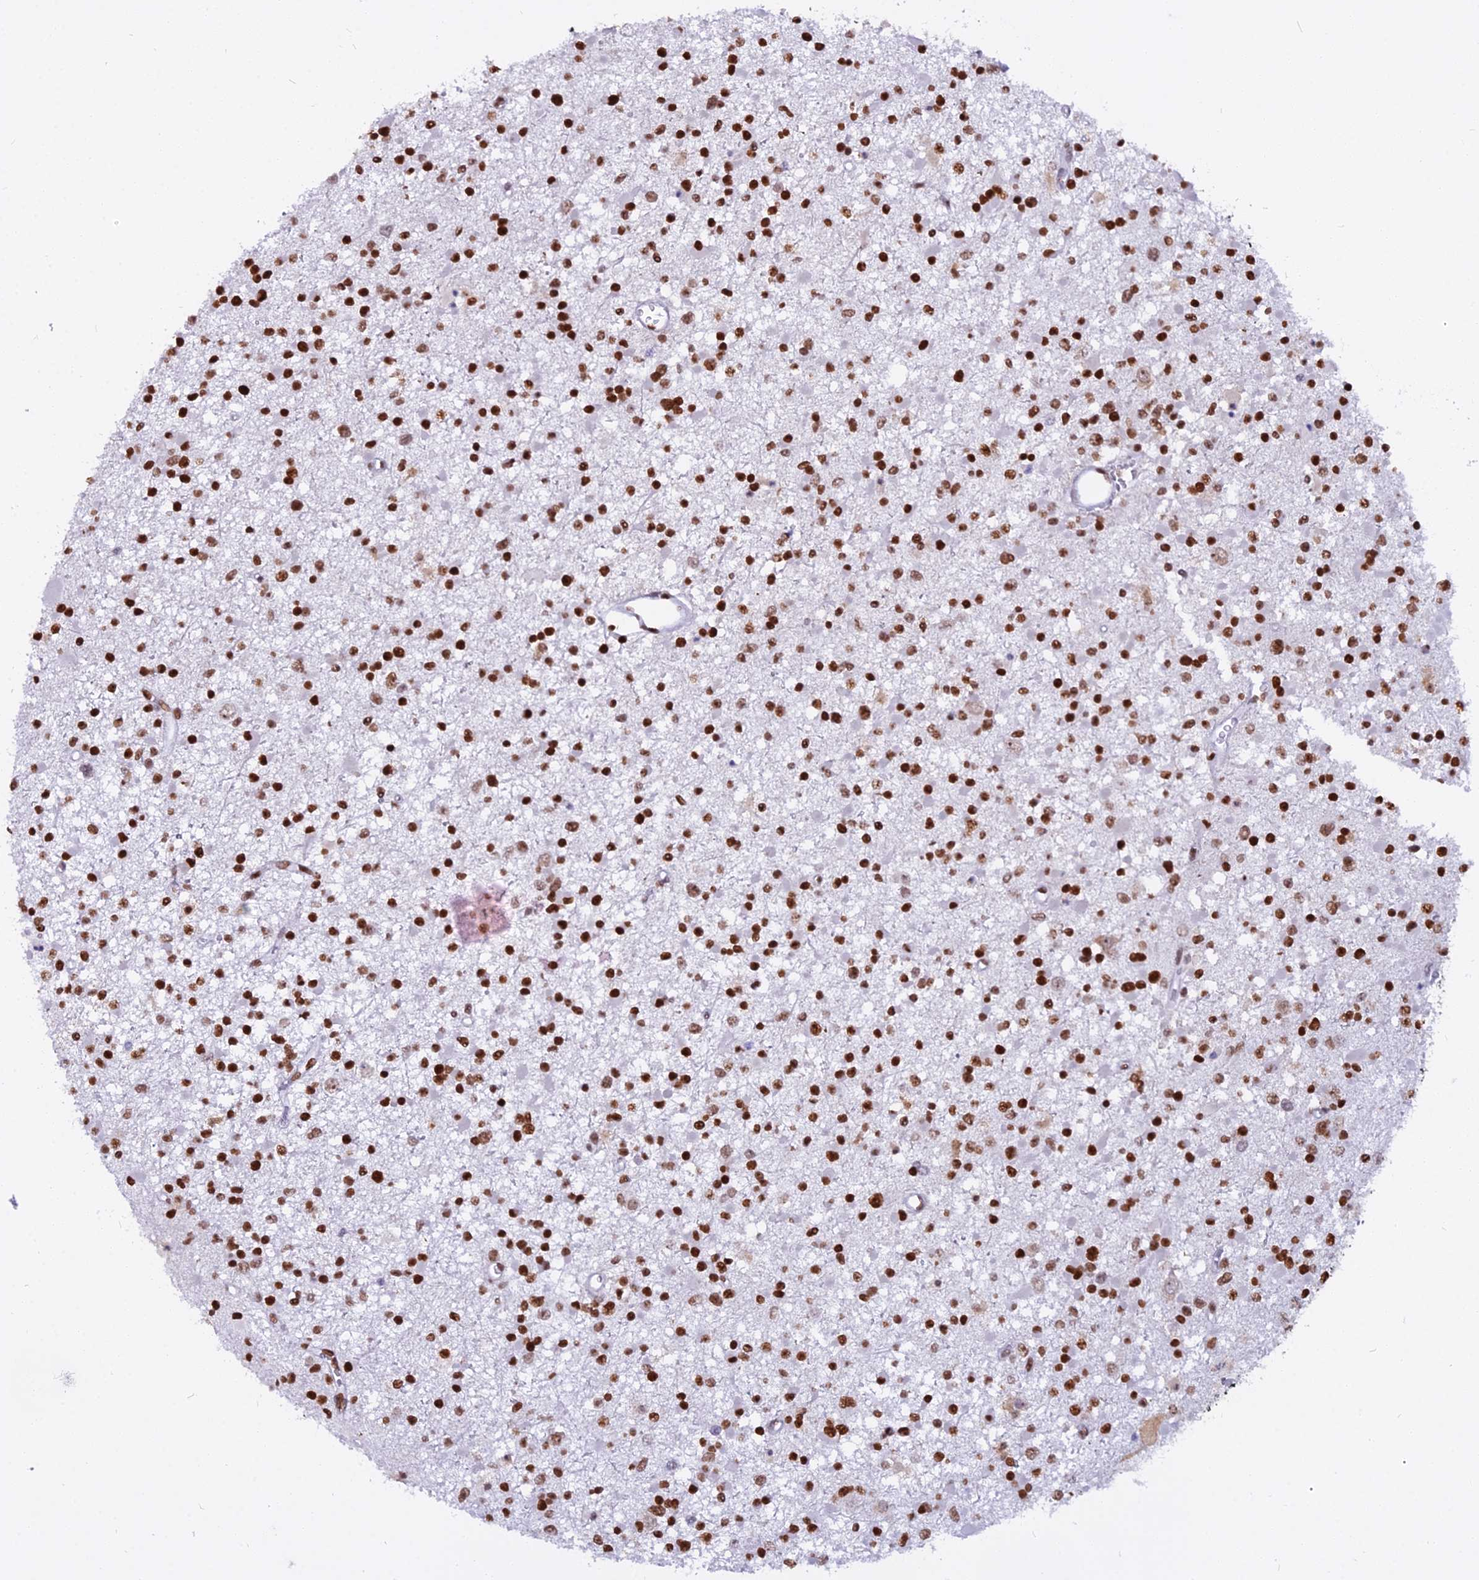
{"staining": {"intensity": "strong", "quantity": ">75%", "location": "nuclear"}, "tissue": "glioma", "cell_type": "Tumor cells", "image_type": "cancer", "snomed": [{"axis": "morphology", "description": "Glioma, malignant, Low grade"}, {"axis": "topography", "description": "Brain"}], "caption": "Immunohistochemical staining of malignant glioma (low-grade) shows high levels of strong nuclear protein positivity in approximately >75% of tumor cells.", "gene": "PARP1", "patient": {"sex": "female", "age": 22}}